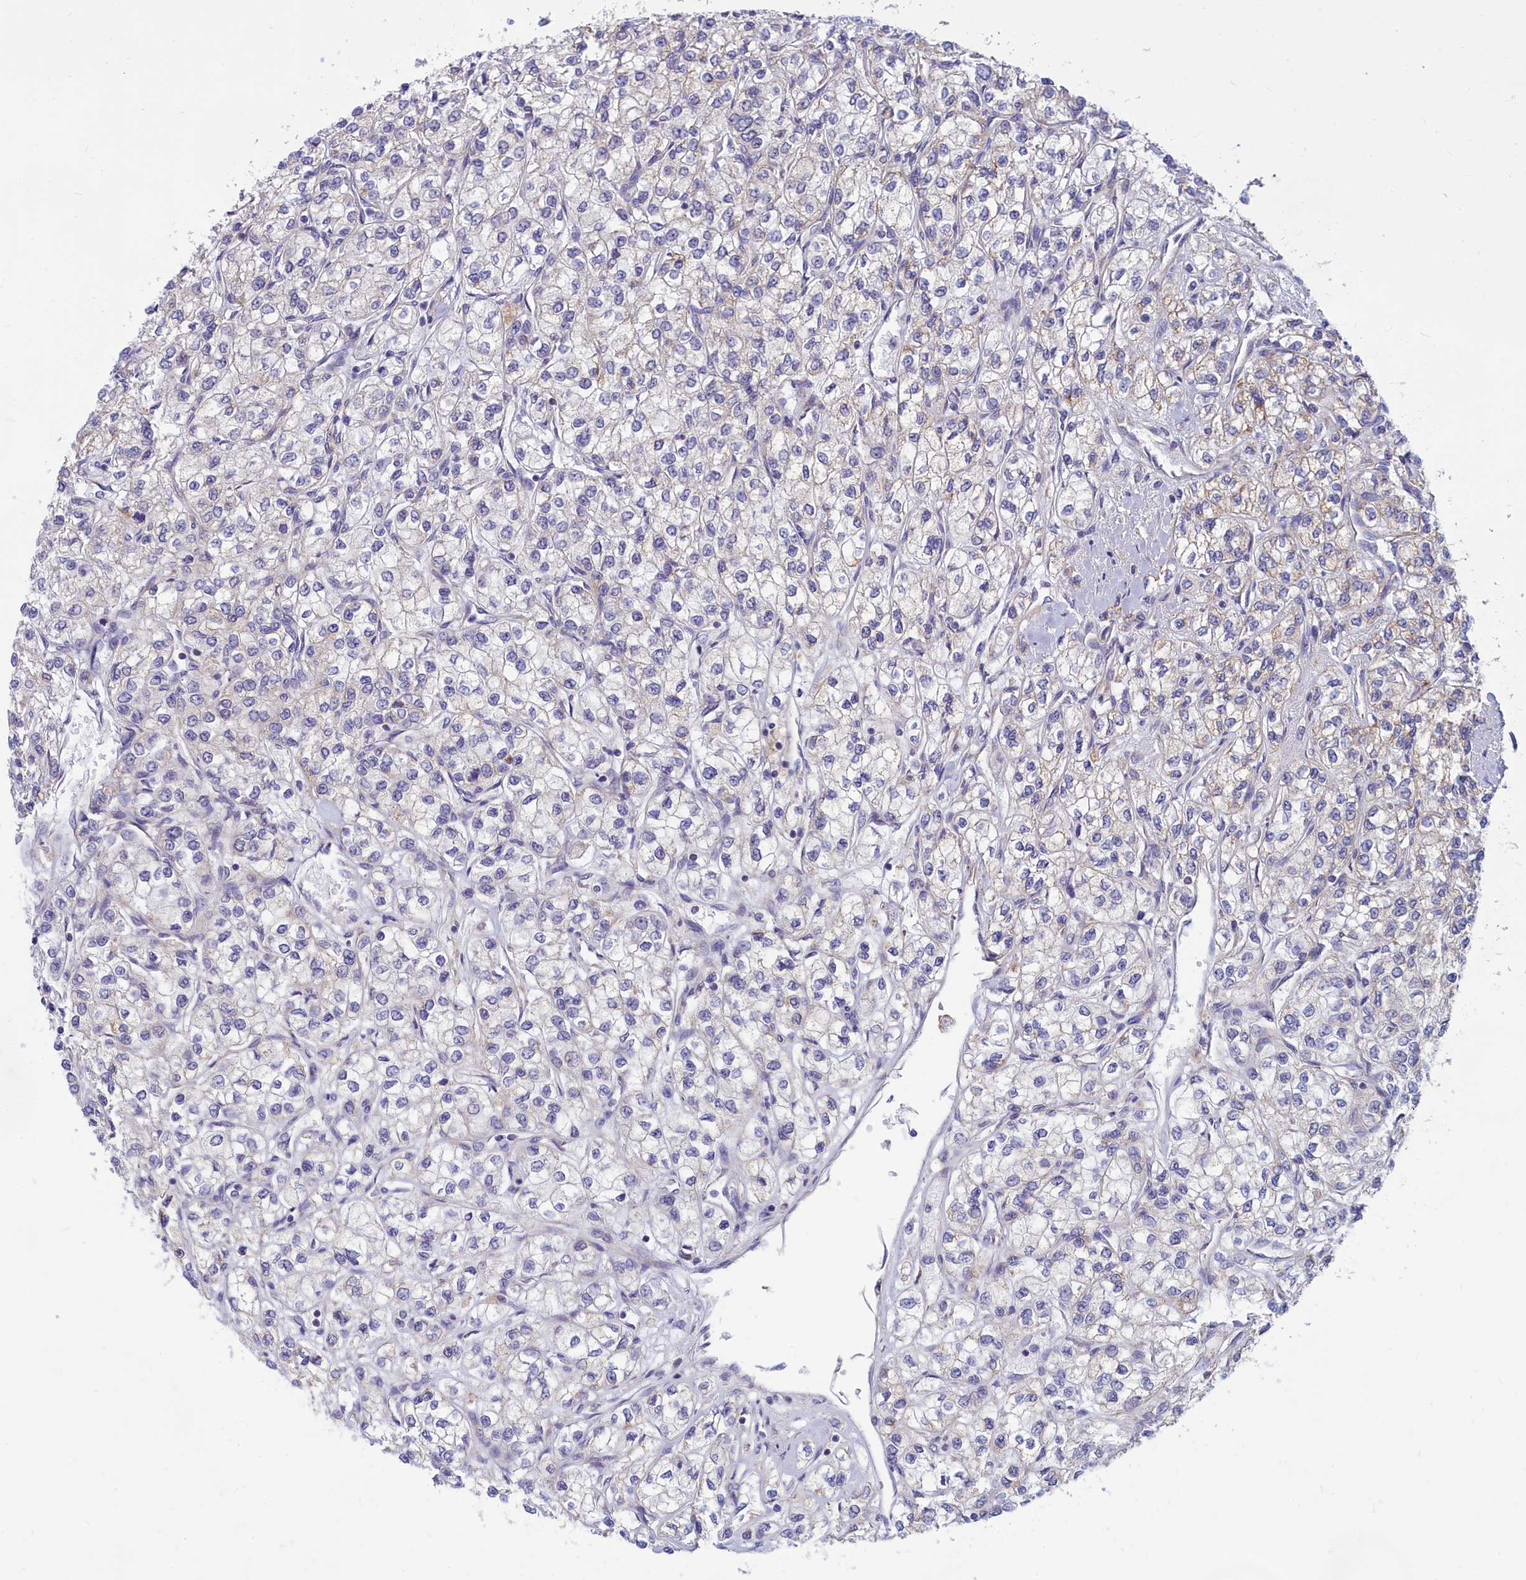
{"staining": {"intensity": "negative", "quantity": "none", "location": "none"}, "tissue": "renal cancer", "cell_type": "Tumor cells", "image_type": "cancer", "snomed": [{"axis": "morphology", "description": "Adenocarcinoma, NOS"}, {"axis": "topography", "description": "Kidney"}], "caption": "Immunohistochemistry histopathology image of neoplastic tissue: human renal cancer (adenocarcinoma) stained with DAB (3,3'-diaminobenzidine) displays no significant protein positivity in tumor cells. (Stains: DAB immunohistochemistry (IHC) with hematoxylin counter stain, Microscopy: brightfield microscopy at high magnification).", "gene": "TMEM30B", "patient": {"sex": "male", "age": 80}}